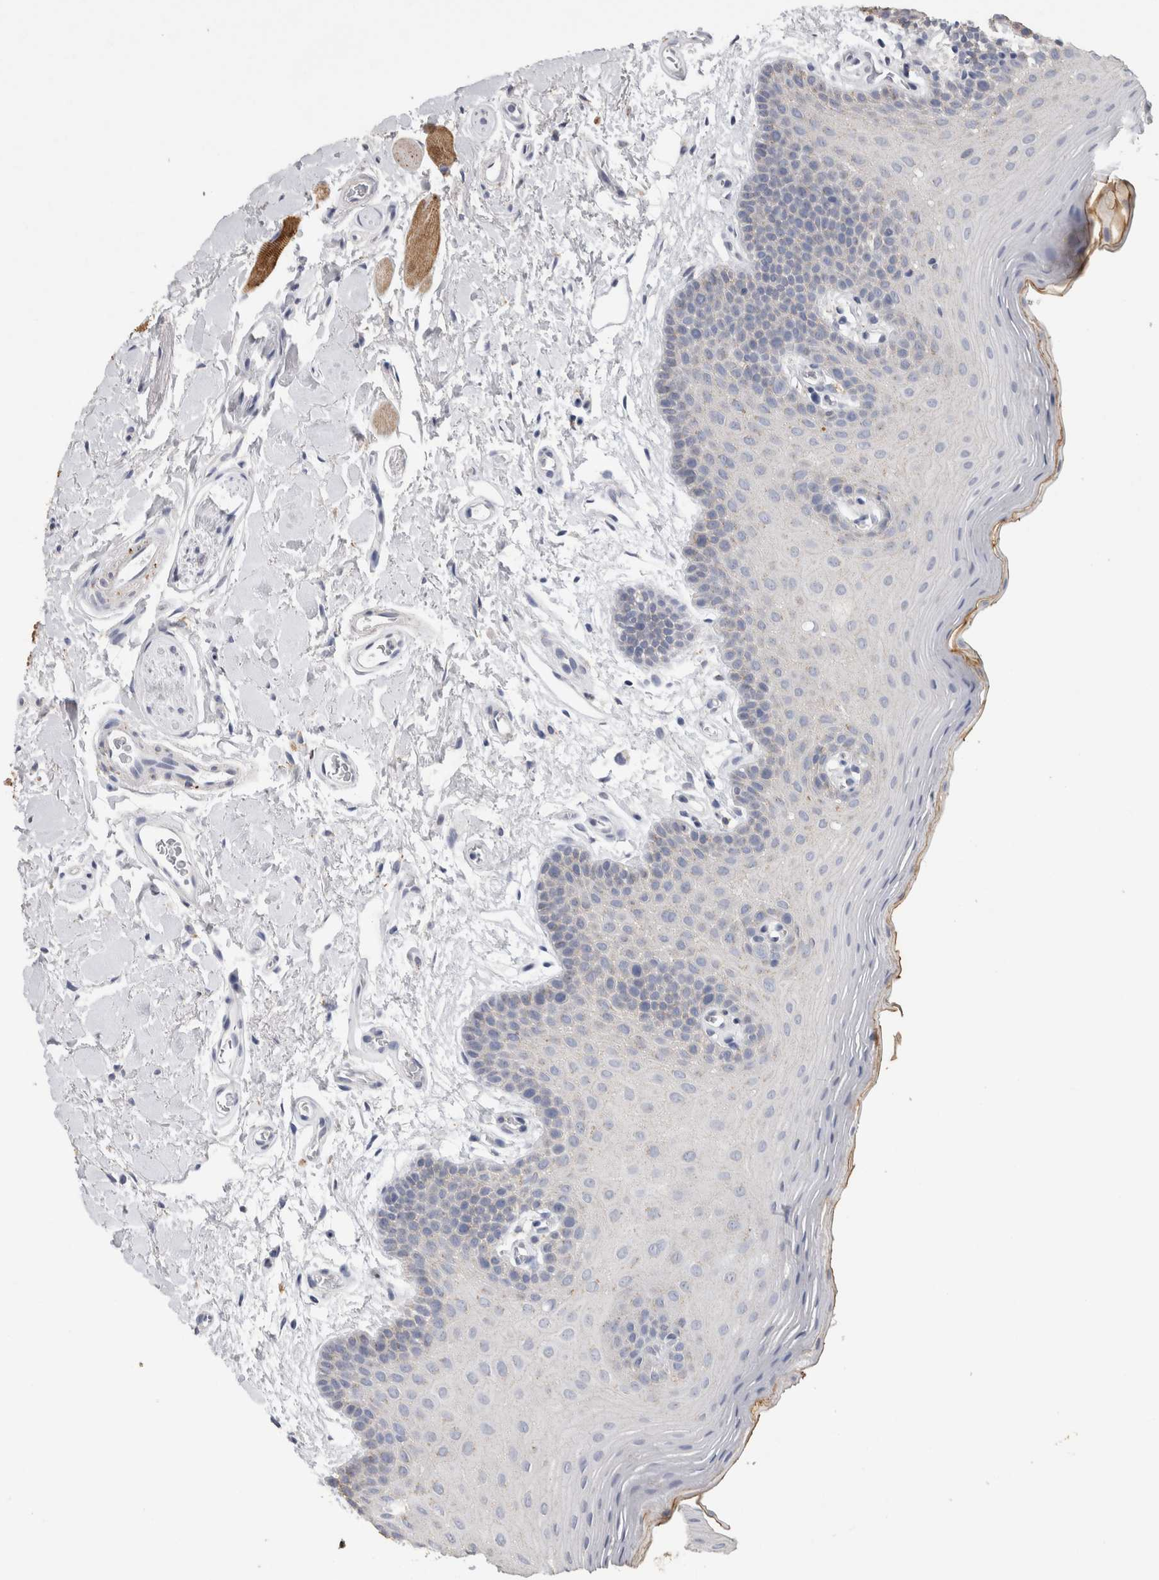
{"staining": {"intensity": "negative", "quantity": "none", "location": "none"}, "tissue": "oral mucosa", "cell_type": "Squamous epithelial cells", "image_type": "normal", "snomed": [{"axis": "morphology", "description": "Normal tissue, NOS"}, {"axis": "topography", "description": "Oral tissue"}], "caption": "DAB immunohistochemical staining of unremarkable oral mucosa displays no significant staining in squamous epithelial cells. (Immunohistochemistry (ihc), brightfield microscopy, high magnification).", "gene": "CNTFR", "patient": {"sex": "male", "age": 62}}